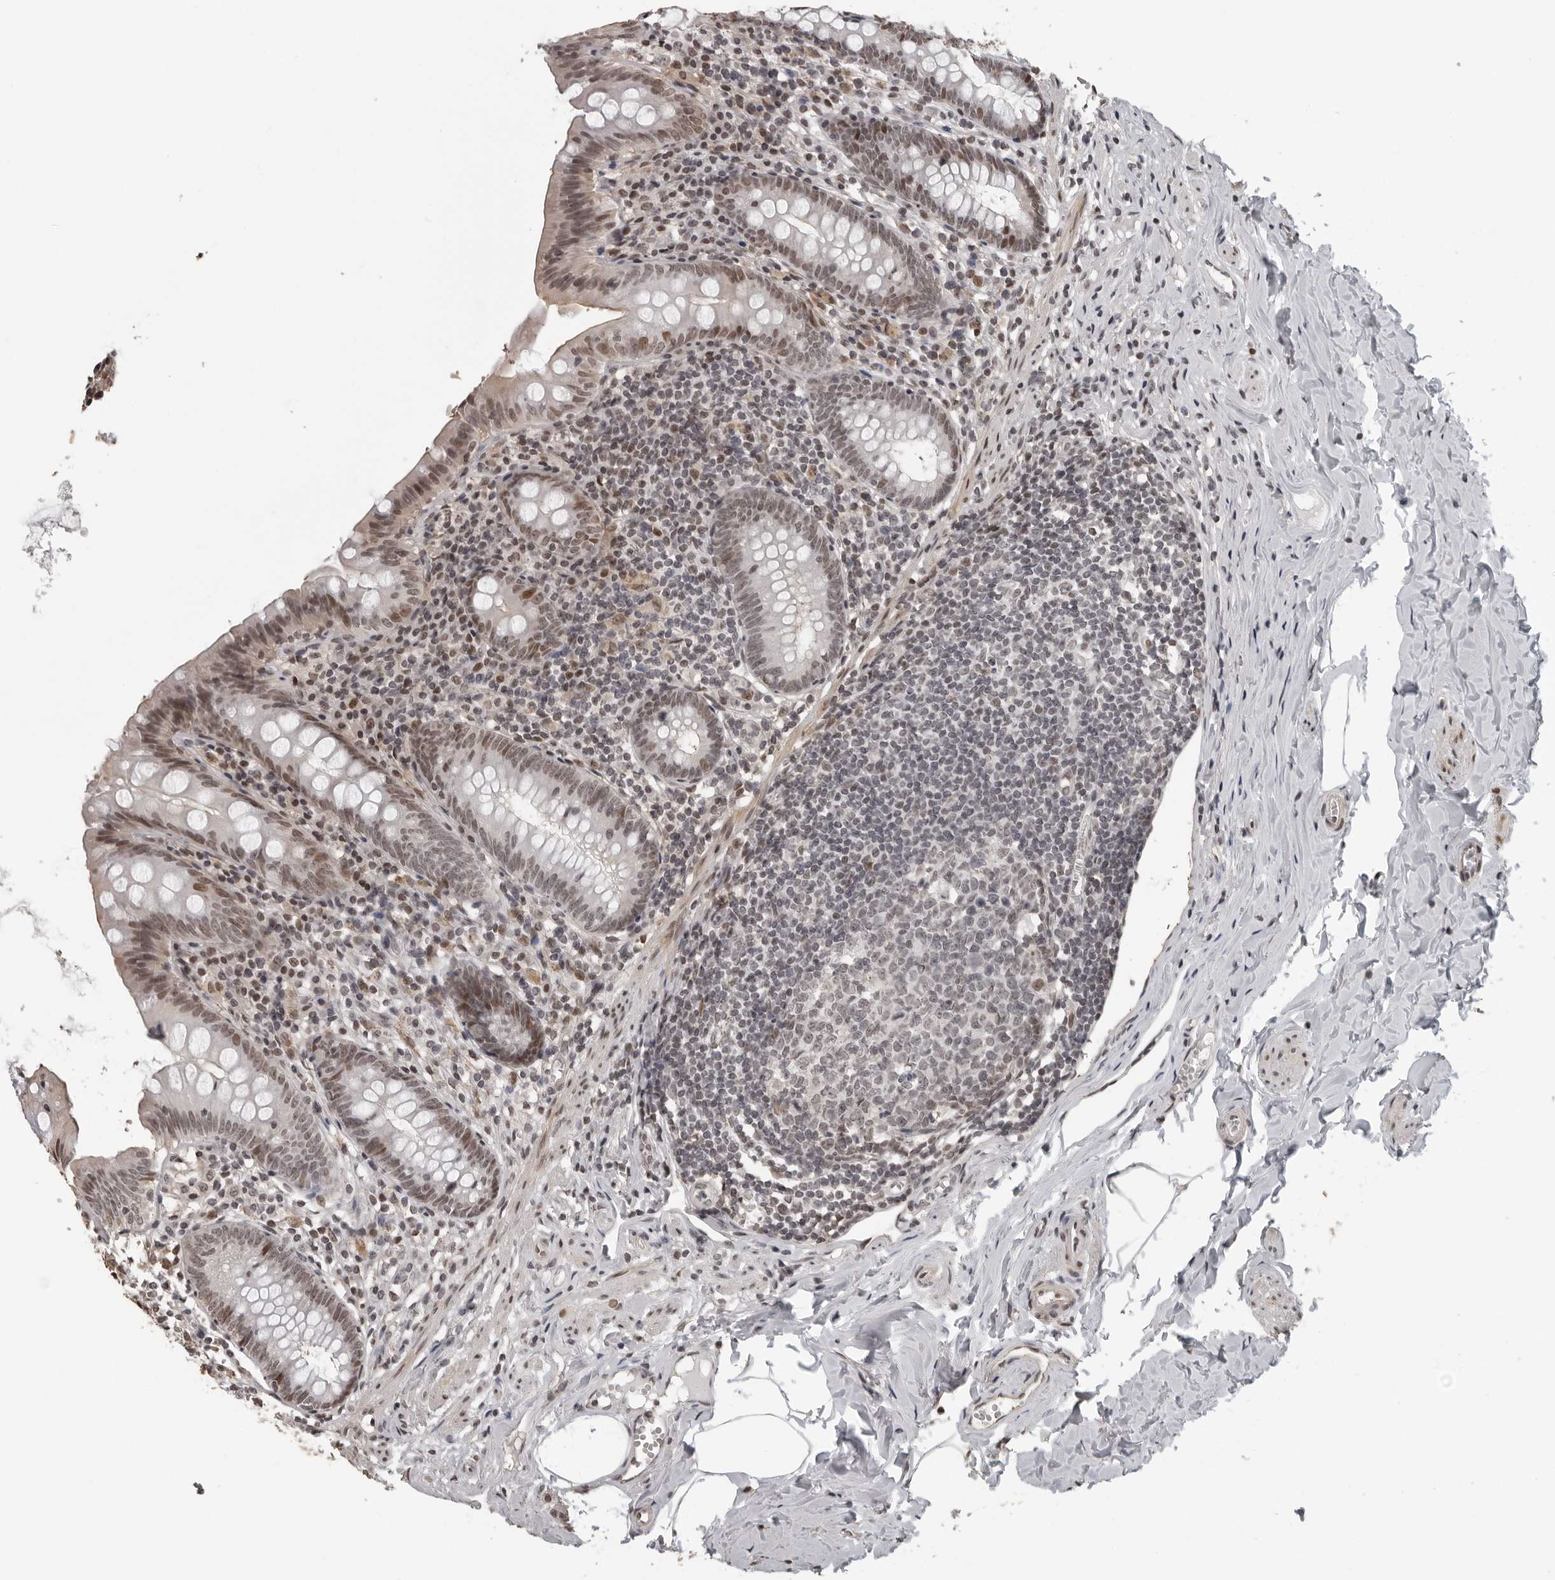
{"staining": {"intensity": "weak", "quantity": ">75%", "location": "nuclear"}, "tissue": "appendix", "cell_type": "Glandular cells", "image_type": "normal", "snomed": [{"axis": "morphology", "description": "Normal tissue, NOS"}, {"axis": "topography", "description": "Appendix"}], "caption": "This image reveals immunohistochemistry (IHC) staining of unremarkable appendix, with low weak nuclear expression in about >75% of glandular cells.", "gene": "ORC1", "patient": {"sex": "male", "age": 52}}